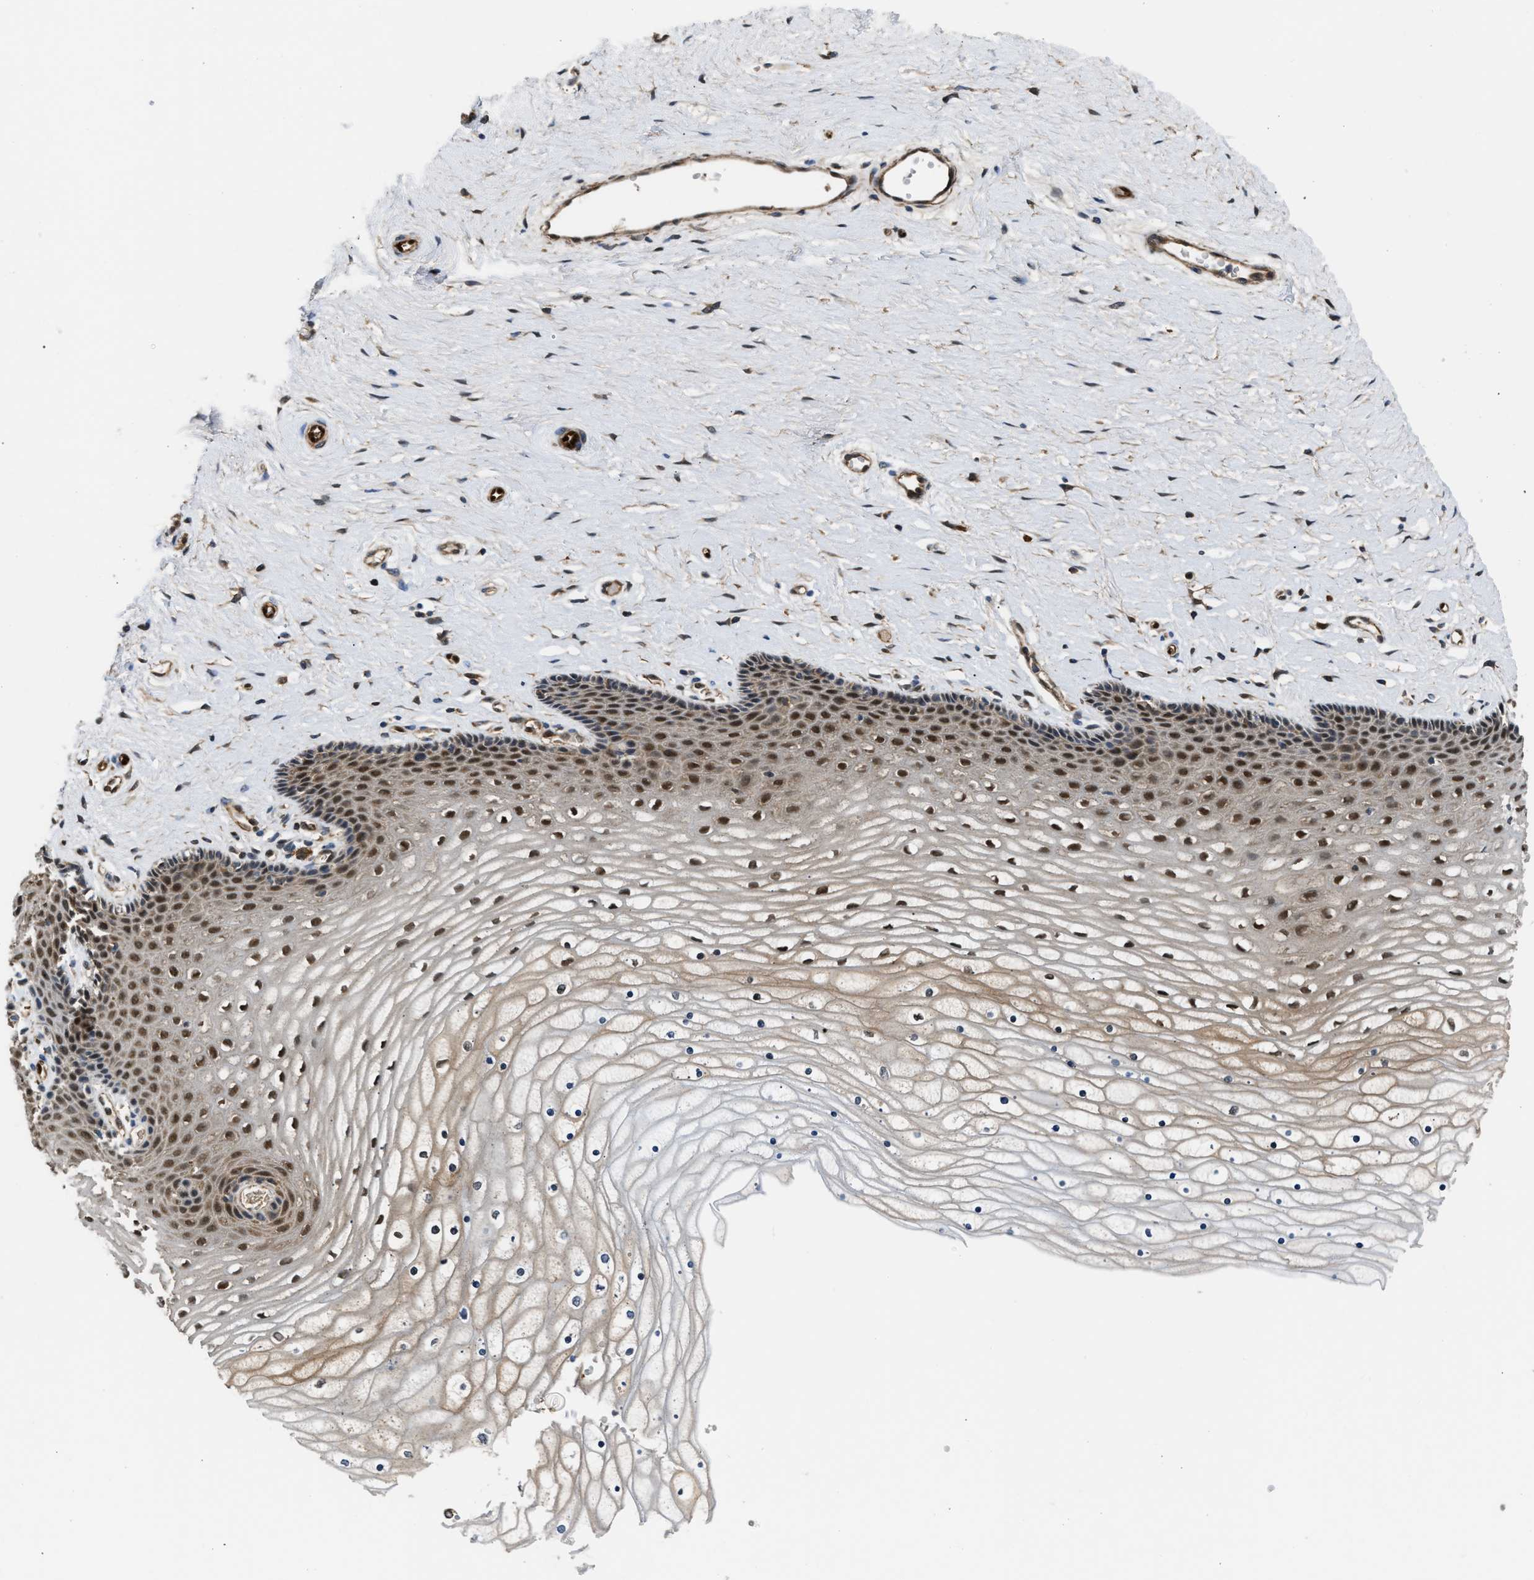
{"staining": {"intensity": "strong", "quantity": ">75%", "location": "cytoplasmic/membranous,nuclear"}, "tissue": "cervix", "cell_type": "Glandular cells", "image_type": "normal", "snomed": [{"axis": "morphology", "description": "Normal tissue, NOS"}, {"axis": "topography", "description": "Cervix"}], "caption": "A brown stain shows strong cytoplasmic/membranous,nuclear expression of a protein in glandular cells of unremarkable human cervix. Using DAB (brown) and hematoxylin (blue) stains, captured at high magnification using brightfield microscopy.", "gene": "PPA1", "patient": {"sex": "female", "age": 39}}